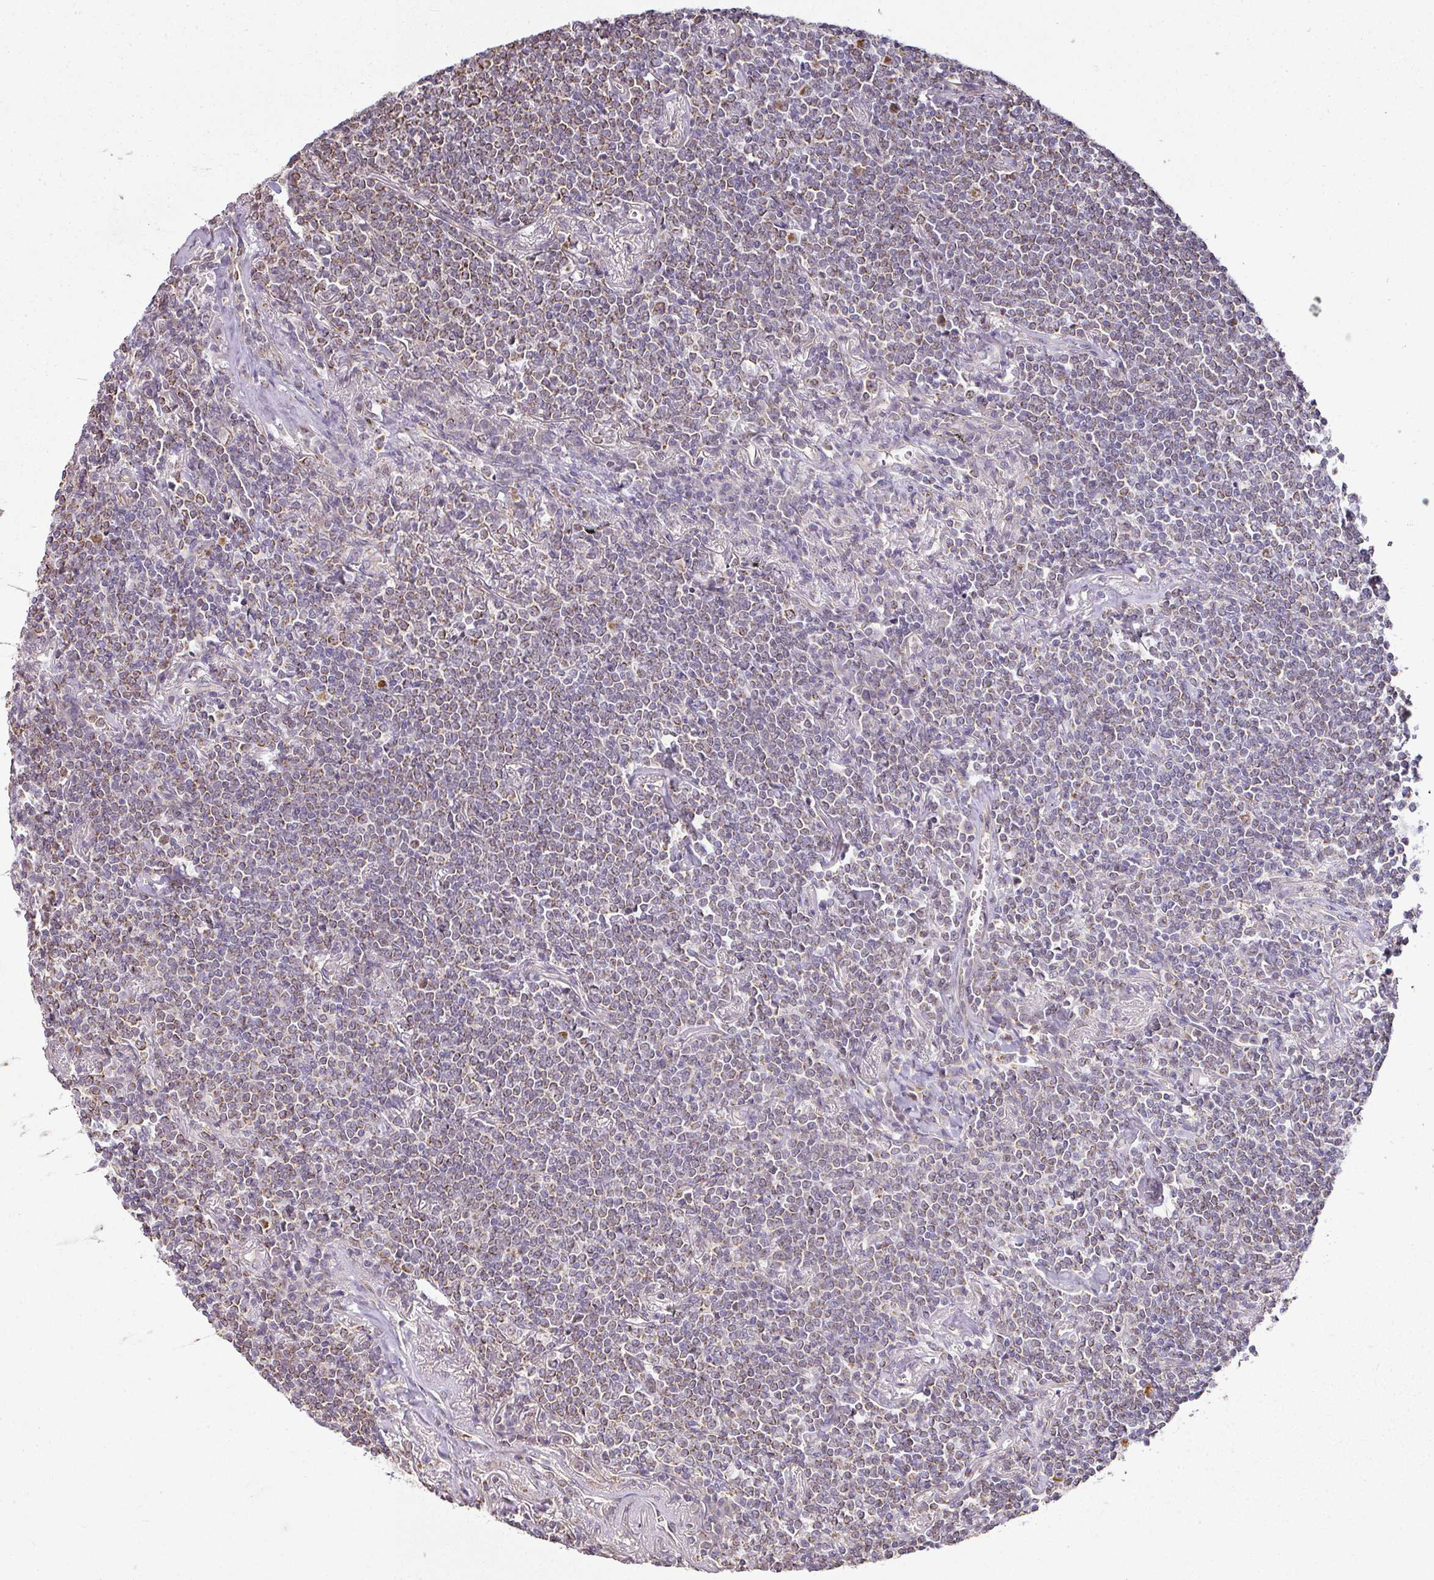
{"staining": {"intensity": "moderate", "quantity": "25%-75%", "location": "cytoplasmic/membranous"}, "tissue": "lymphoma", "cell_type": "Tumor cells", "image_type": "cancer", "snomed": [{"axis": "morphology", "description": "Malignant lymphoma, non-Hodgkin's type, Low grade"}, {"axis": "topography", "description": "Lung"}], "caption": "A medium amount of moderate cytoplasmic/membranous expression is appreciated in about 25%-75% of tumor cells in malignant lymphoma, non-Hodgkin's type (low-grade) tissue.", "gene": "MYOM2", "patient": {"sex": "female", "age": 71}}